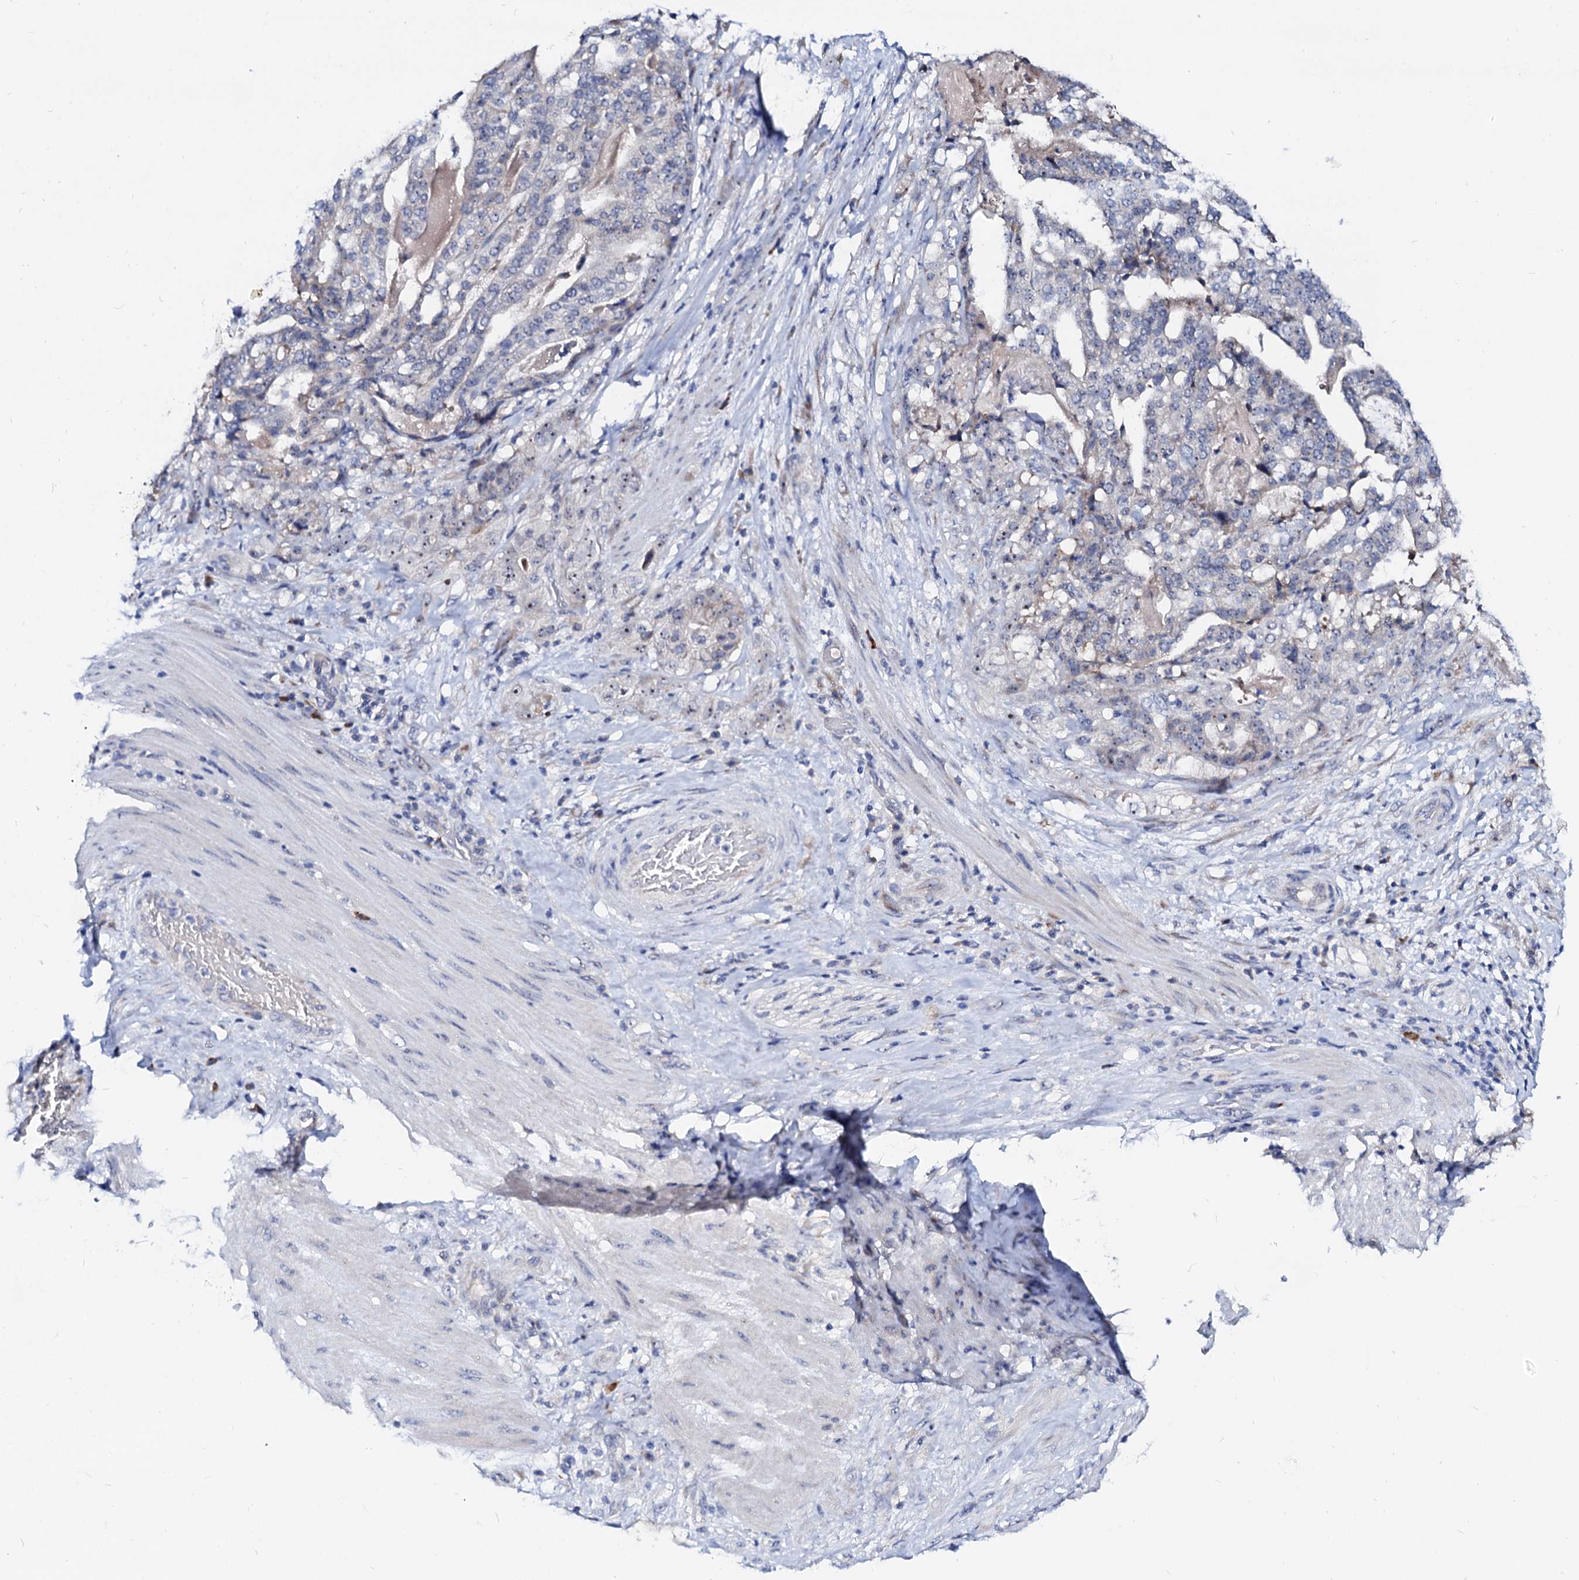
{"staining": {"intensity": "negative", "quantity": "none", "location": "none"}, "tissue": "stomach cancer", "cell_type": "Tumor cells", "image_type": "cancer", "snomed": [{"axis": "morphology", "description": "Adenocarcinoma, NOS"}, {"axis": "topography", "description": "Stomach"}], "caption": "Immunohistochemical staining of human stomach cancer (adenocarcinoma) shows no significant staining in tumor cells.", "gene": "BTBD16", "patient": {"sex": "male", "age": 48}}